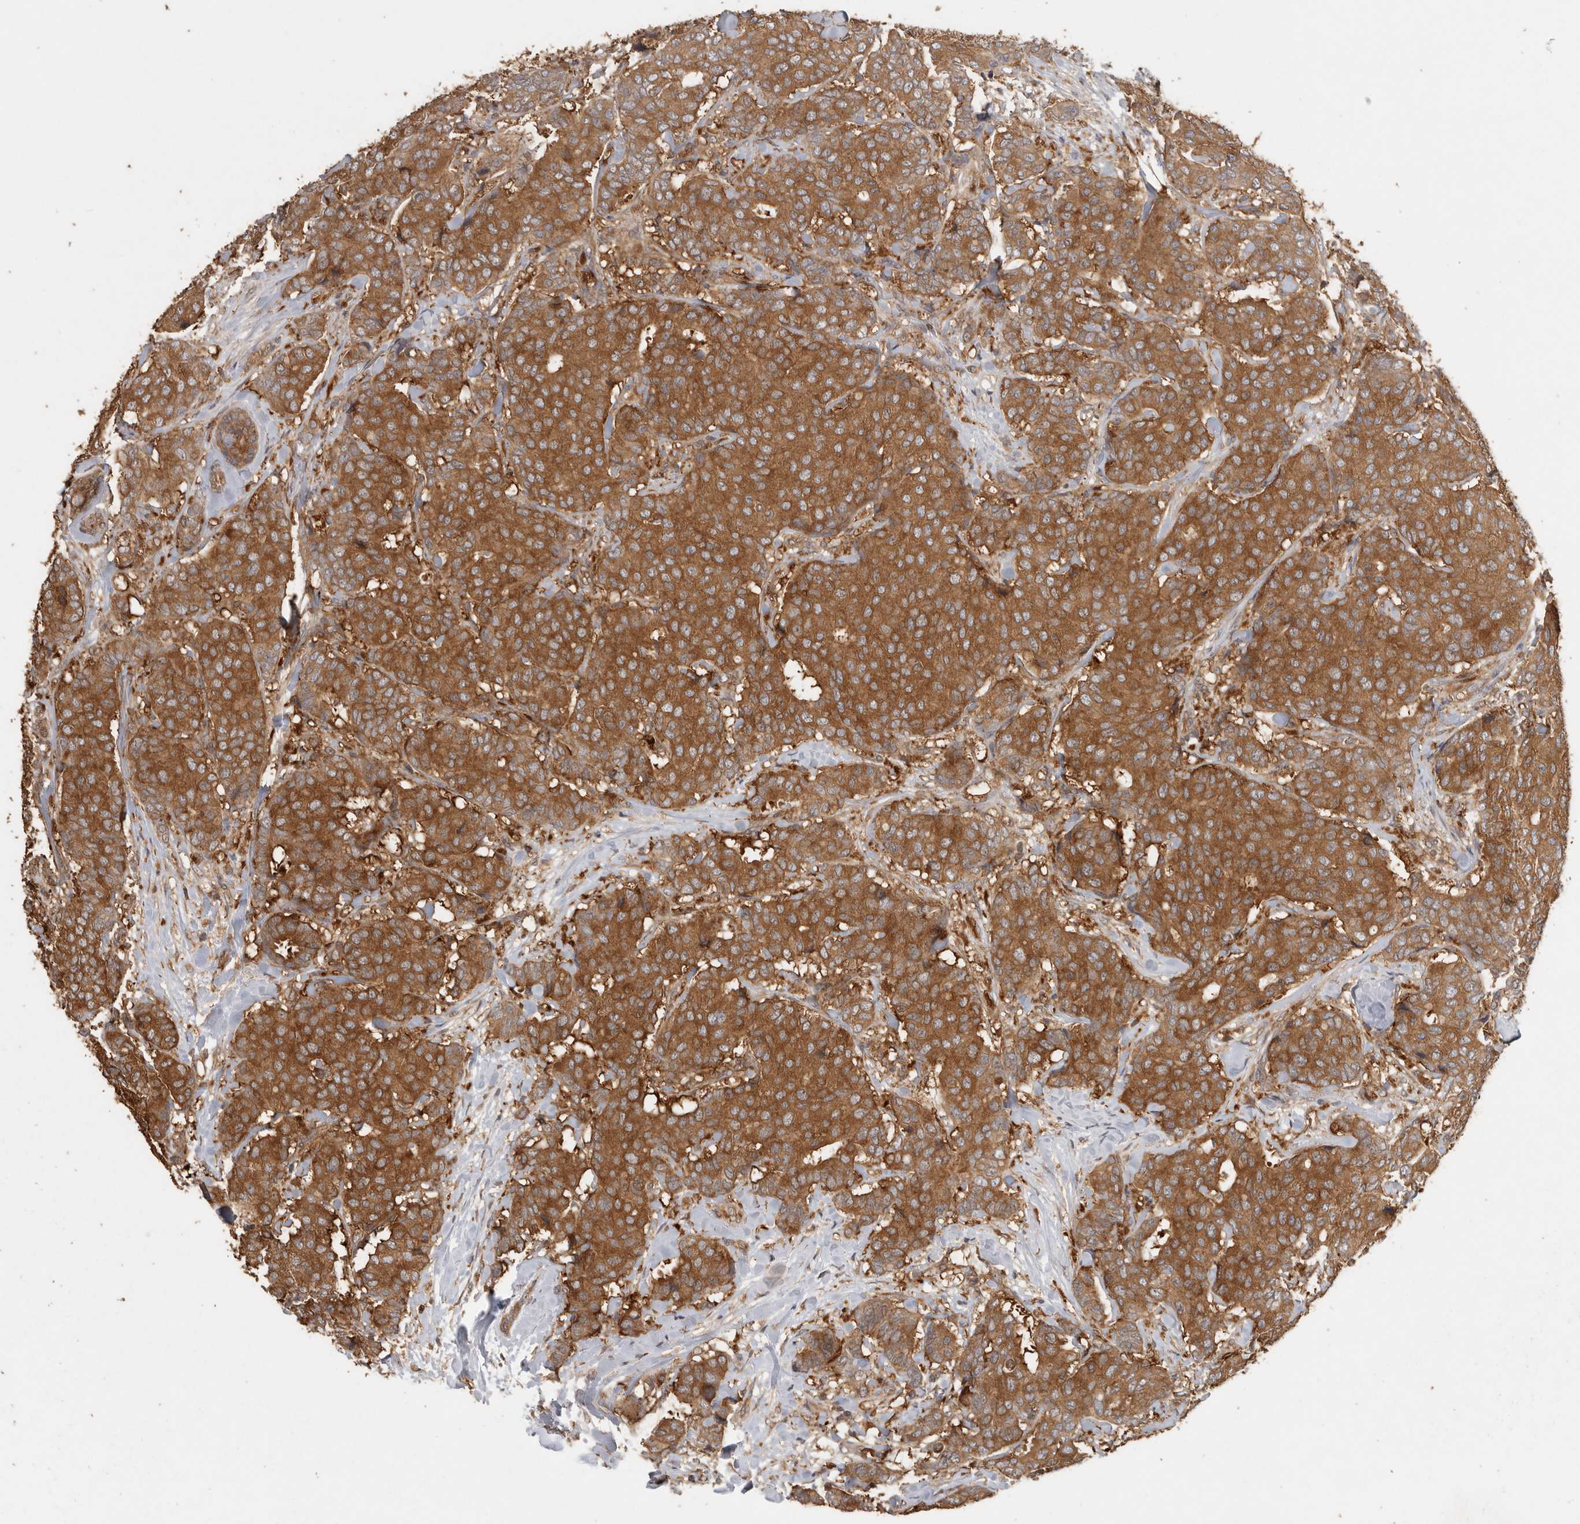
{"staining": {"intensity": "strong", "quantity": ">75%", "location": "cytoplasmic/membranous"}, "tissue": "breast cancer", "cell_type": "Tumor cells", "image_type": "cancer", "snomed": [{"axis": "morphology", "description": "Duct carcinoma"}, {"axis": "topography", "description": "Breast"}], "caption": "Strong cytoplasmic/membranous positivity for a protein is identified in about >75% of tumor cells of breast cancer (invasive ductal carcinoma) using IHC.", "gene": "CCT8", "patient": {"sex": "female", "age": 75}}